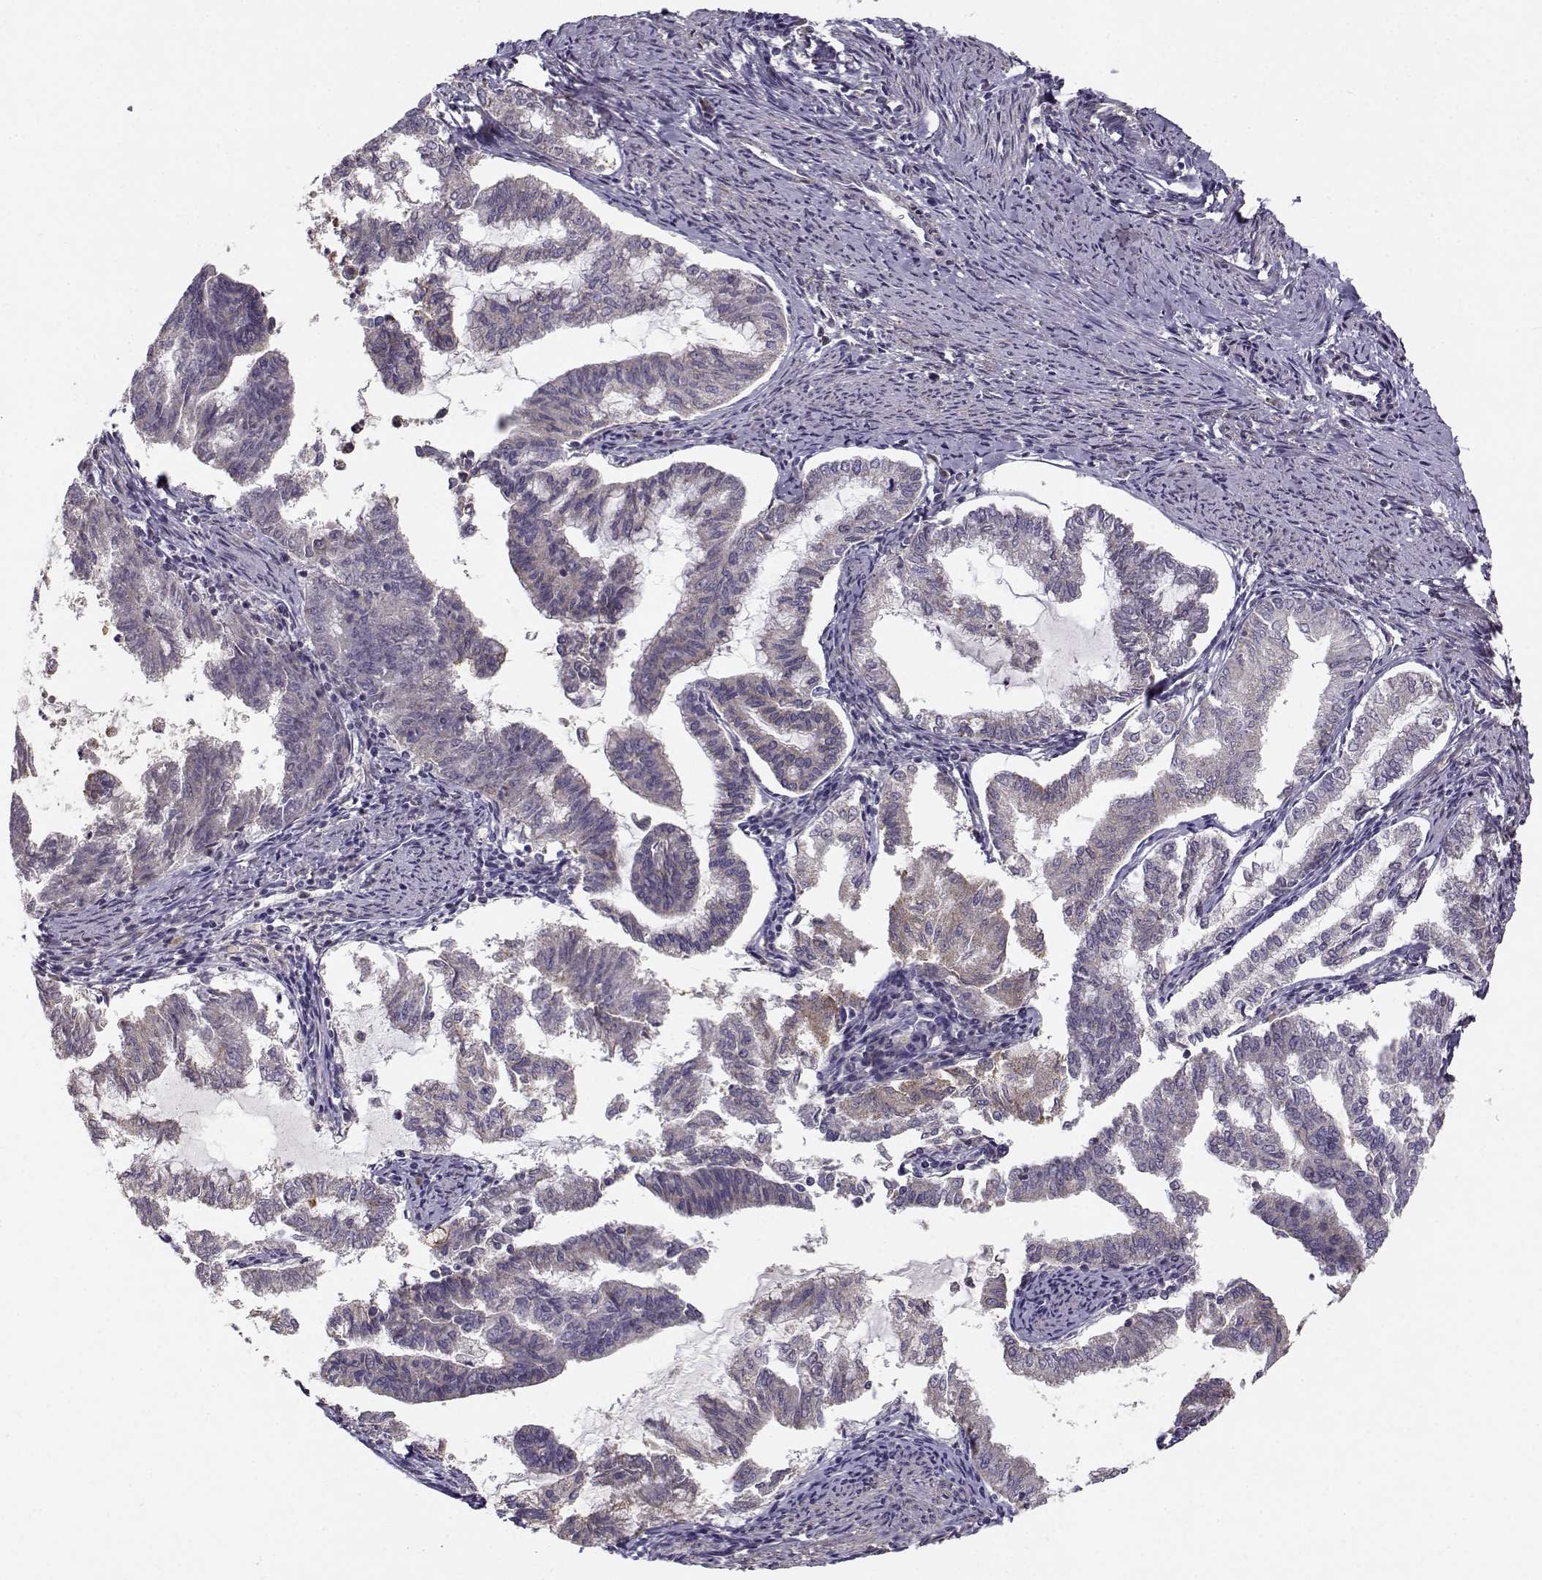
{"staining": {"intensity": "negative", "quantity": "none", "location": "none"}, "tissue": "endometrial cancer", "cell_type": "Tumor cells", "image_type": "cancer", "snomed": [{"axis": "morphology", "description": "Adenocarcinoma, NOS"}, {"axis": "topography", "description": "Endometrium"}], "caption": "Tumor cells show no significant staining in endometrial adenocarcinoma.", "gene": "ENTPD8", "patient": {"sex": "female", "age": 79}}